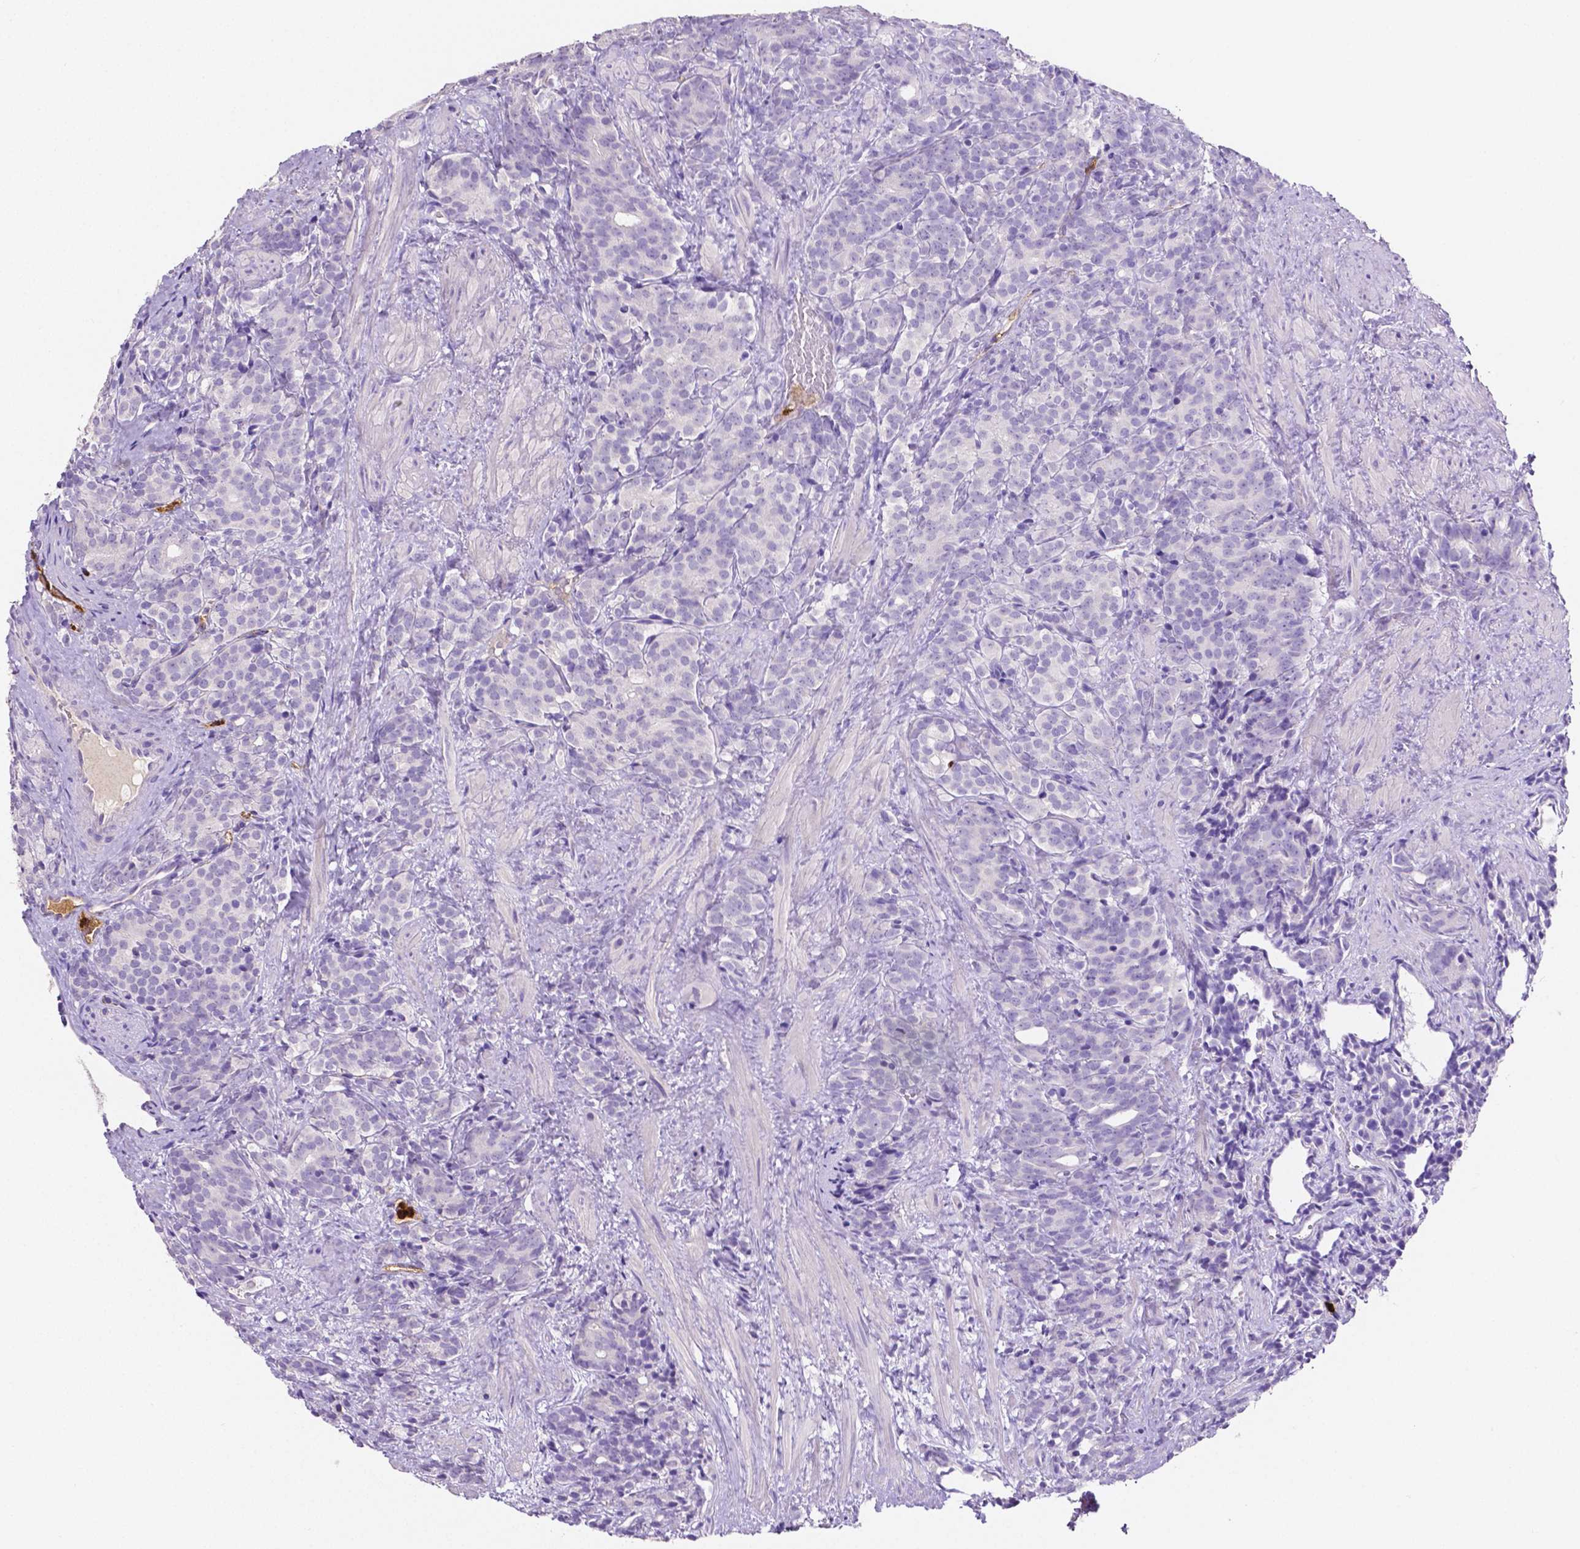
{"staining": {"intensity": "negative", "quantity": "none", "location": "none"}, "tissue": "prostate cancer", "cell_type": "Tumor cells", "image_type": "cancer", "snomed": [{"axis": "morphology", "description": "Adenocarcinoma, High grade"}, {"axis": "topography", "description": "Prostate"}], "caption": "High power microscopy image of an immunohistochemistry (IHC) histopathology image of prostate cancer (adenocarcinoma (high-grade)), revealing no significant staining in tumor cells.", "gene": "MMP9", "patient": {"sex": "male", "age": 84}}